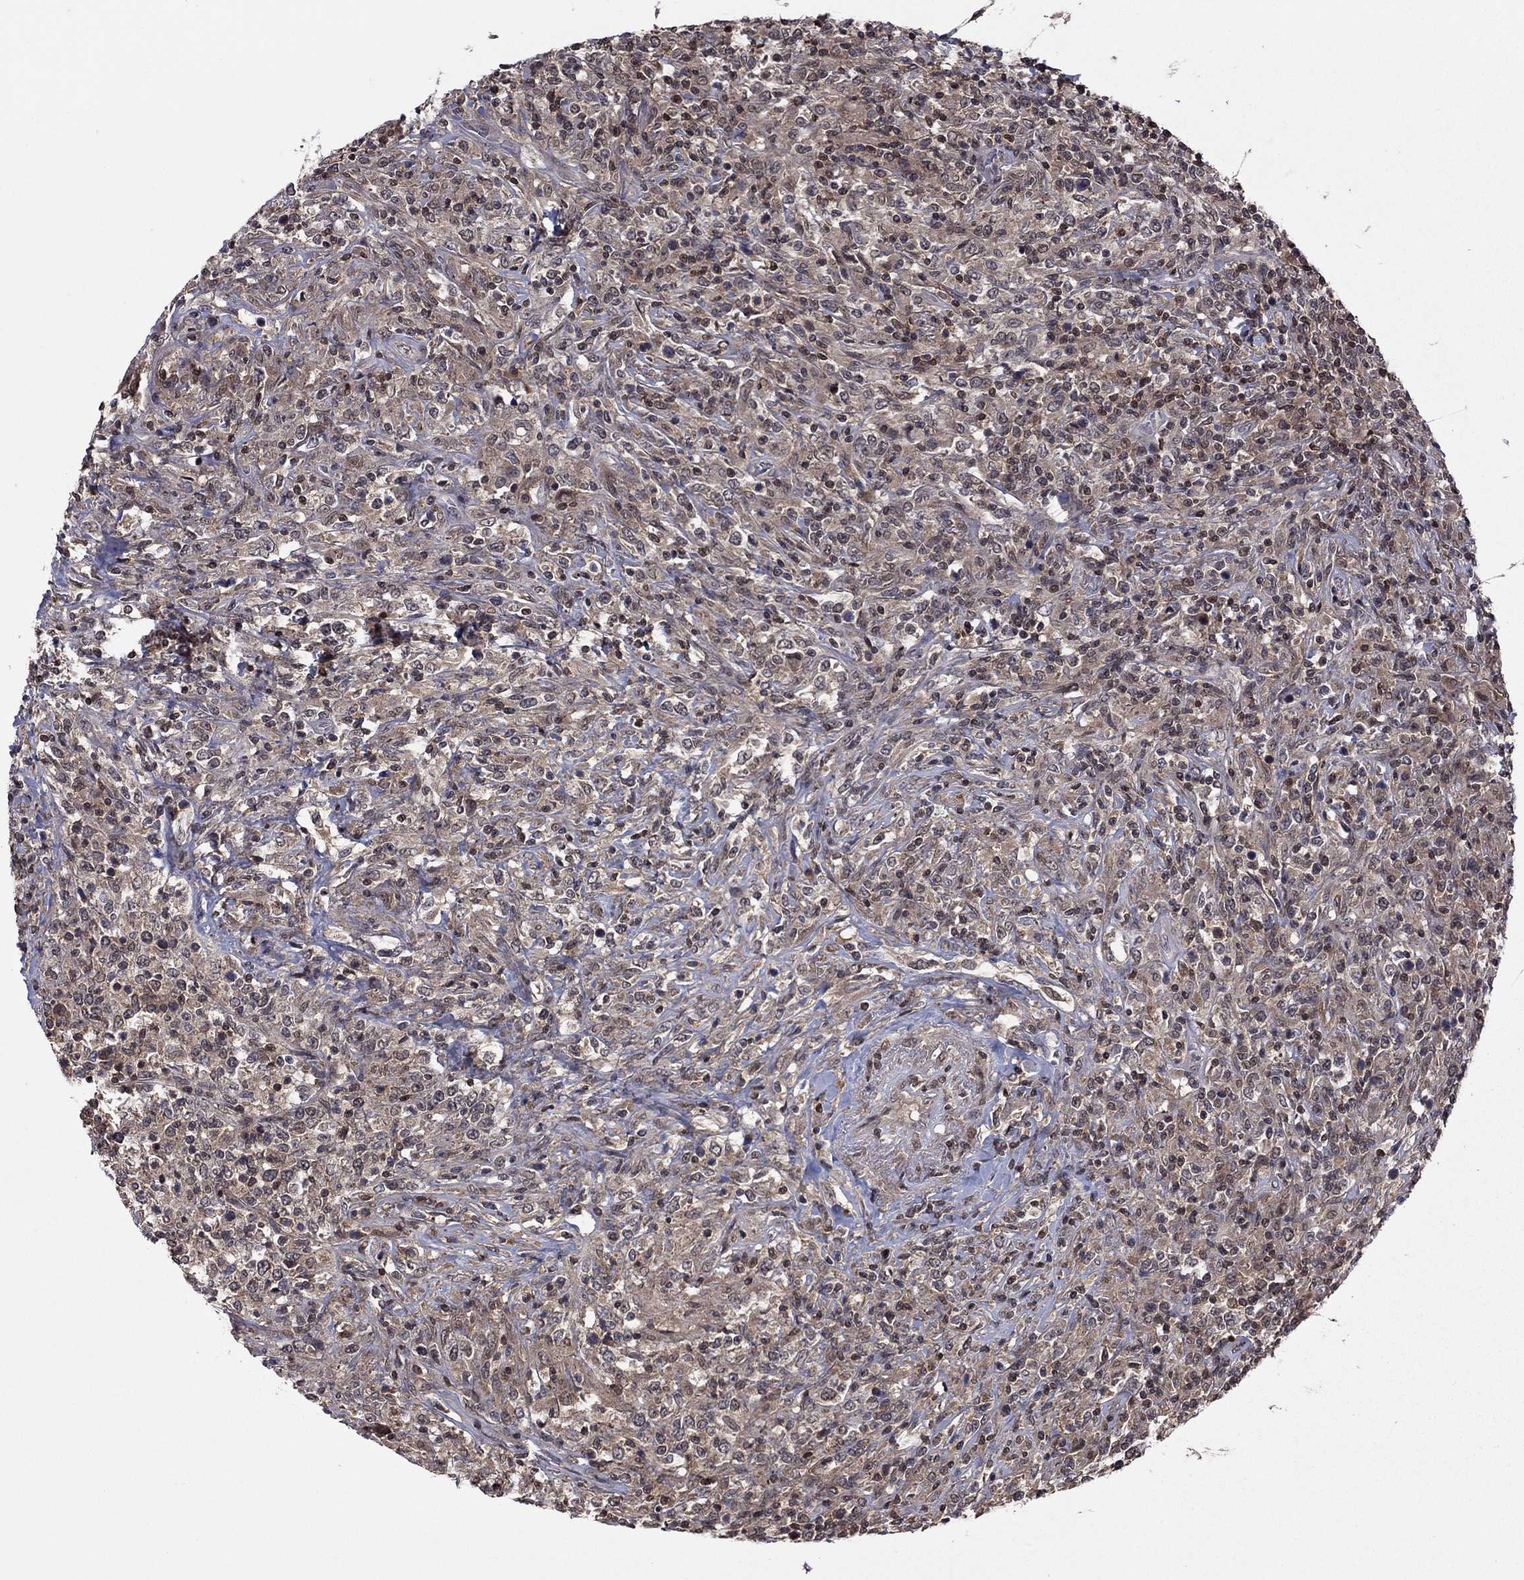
{"staining": {"intensity": "weak", "quantity": "<25%", "location": "cytoplasmic/membranous"}, "tissue": "lymphoma", "cell_type": "Tumor cells", "image_type": "cancer", "snomed": [{"axis": "morphology", "description": "Malignant lymphoma, non-Hodgkin's type, High grade"}, {"axis": "topography", "description": "Lung"}], "caption": "Tumor cells are negative for protein expression in human lymphoma. The staining is performed using DAB (3,3'-diaminobenzidine) brown chromogen with nuclei counter-stained in using hematoxylin.", "gene": "IAH1", "patient": {"sex": "male", "age": 79}}